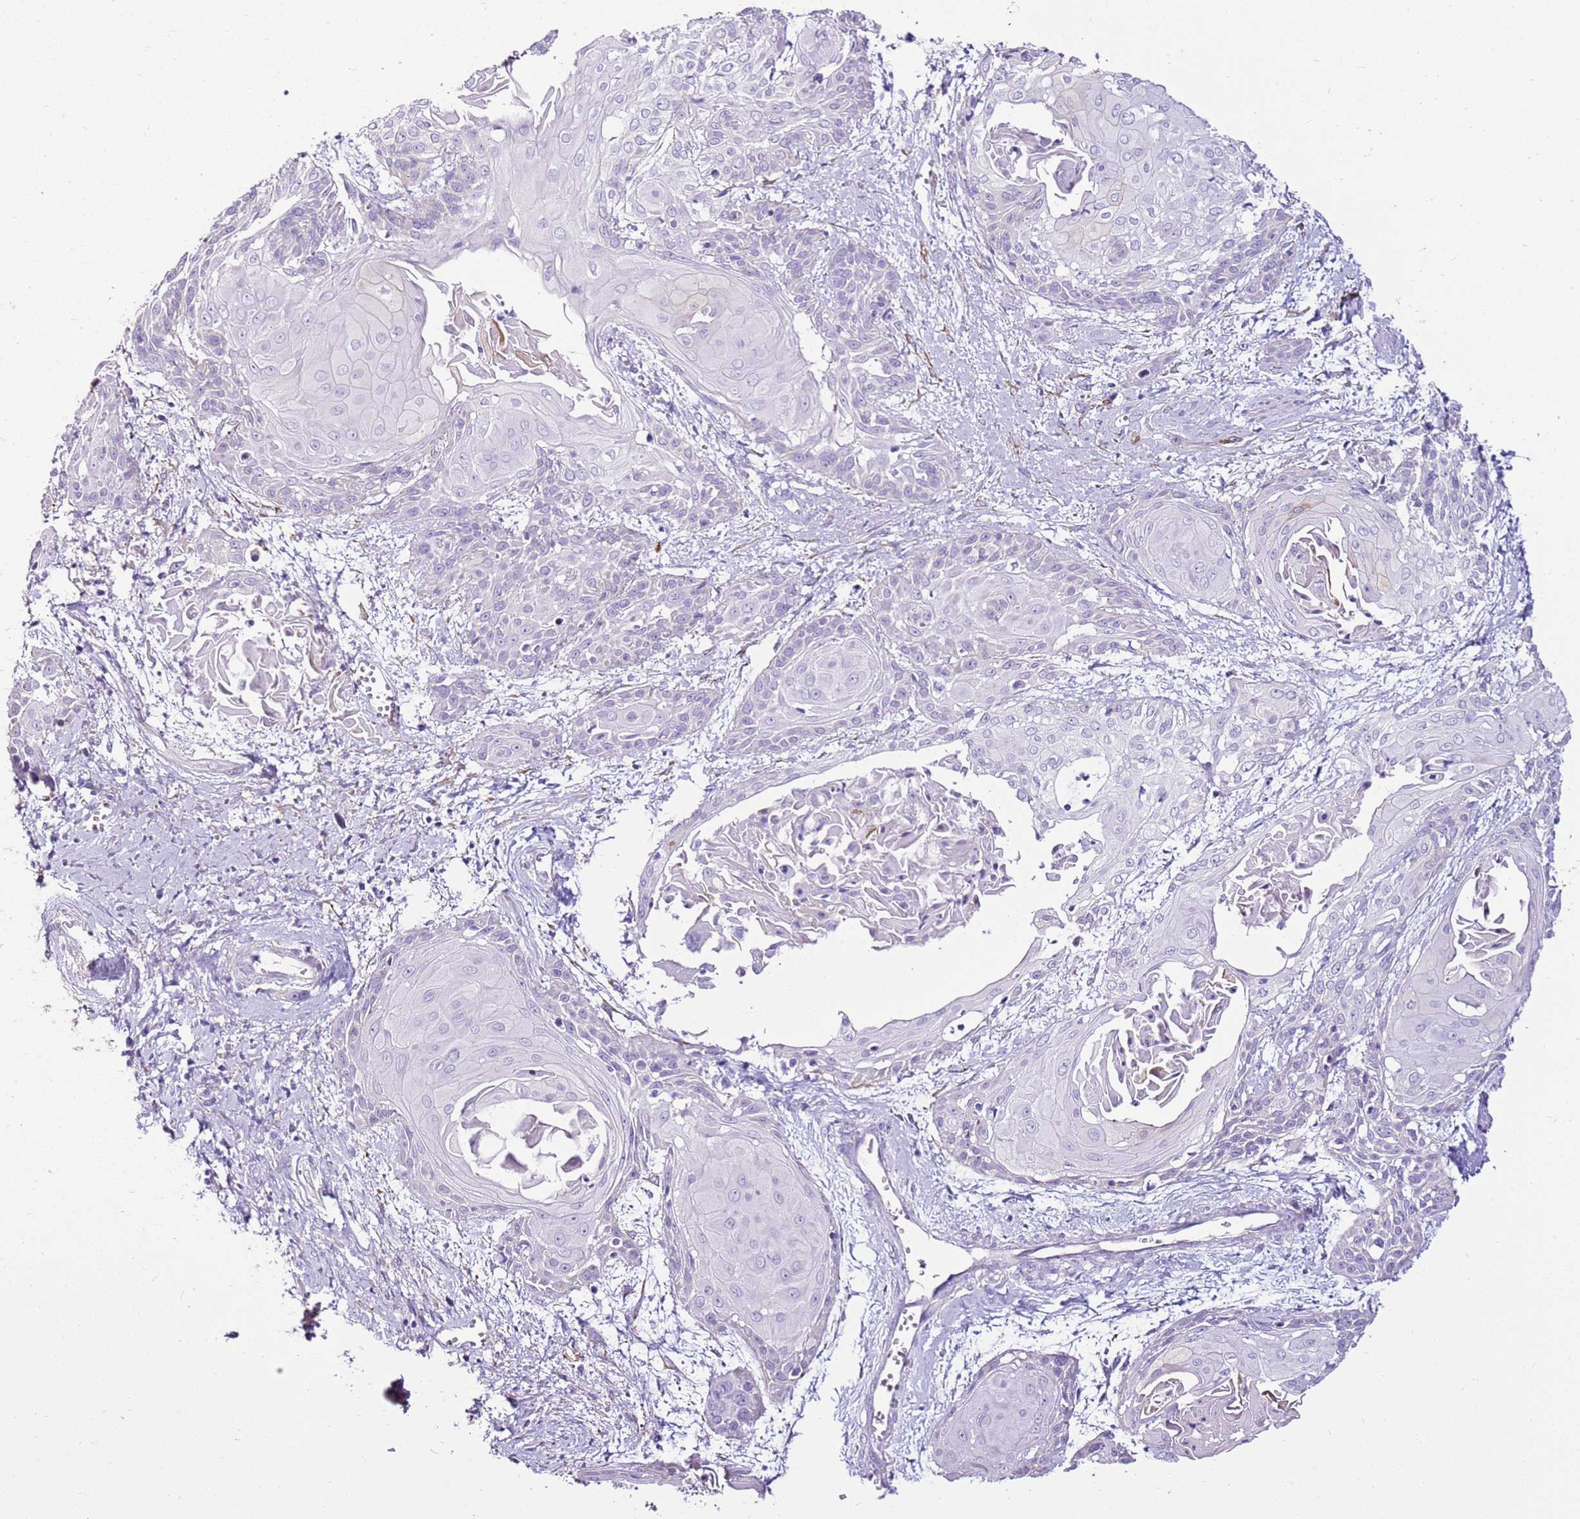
{"staining": {"intensity": "negative", "quantity": "none", "location": "none"}, "tissue": "cervical cancer", "cell_type": "Tumor cells", "image_type": "cancer", "snomed": [{"axis": "morphology", "description": "Squamous cell carcinoma, NOS"}, {"axis": "topography", "description": "Cervix"}], "caption": "IHC of squamous cell carcinoma (cervical) displays no positivity in tumor cells.", "gene": "SLC38A5", "patient": {"sex": "female", "age": 57}}